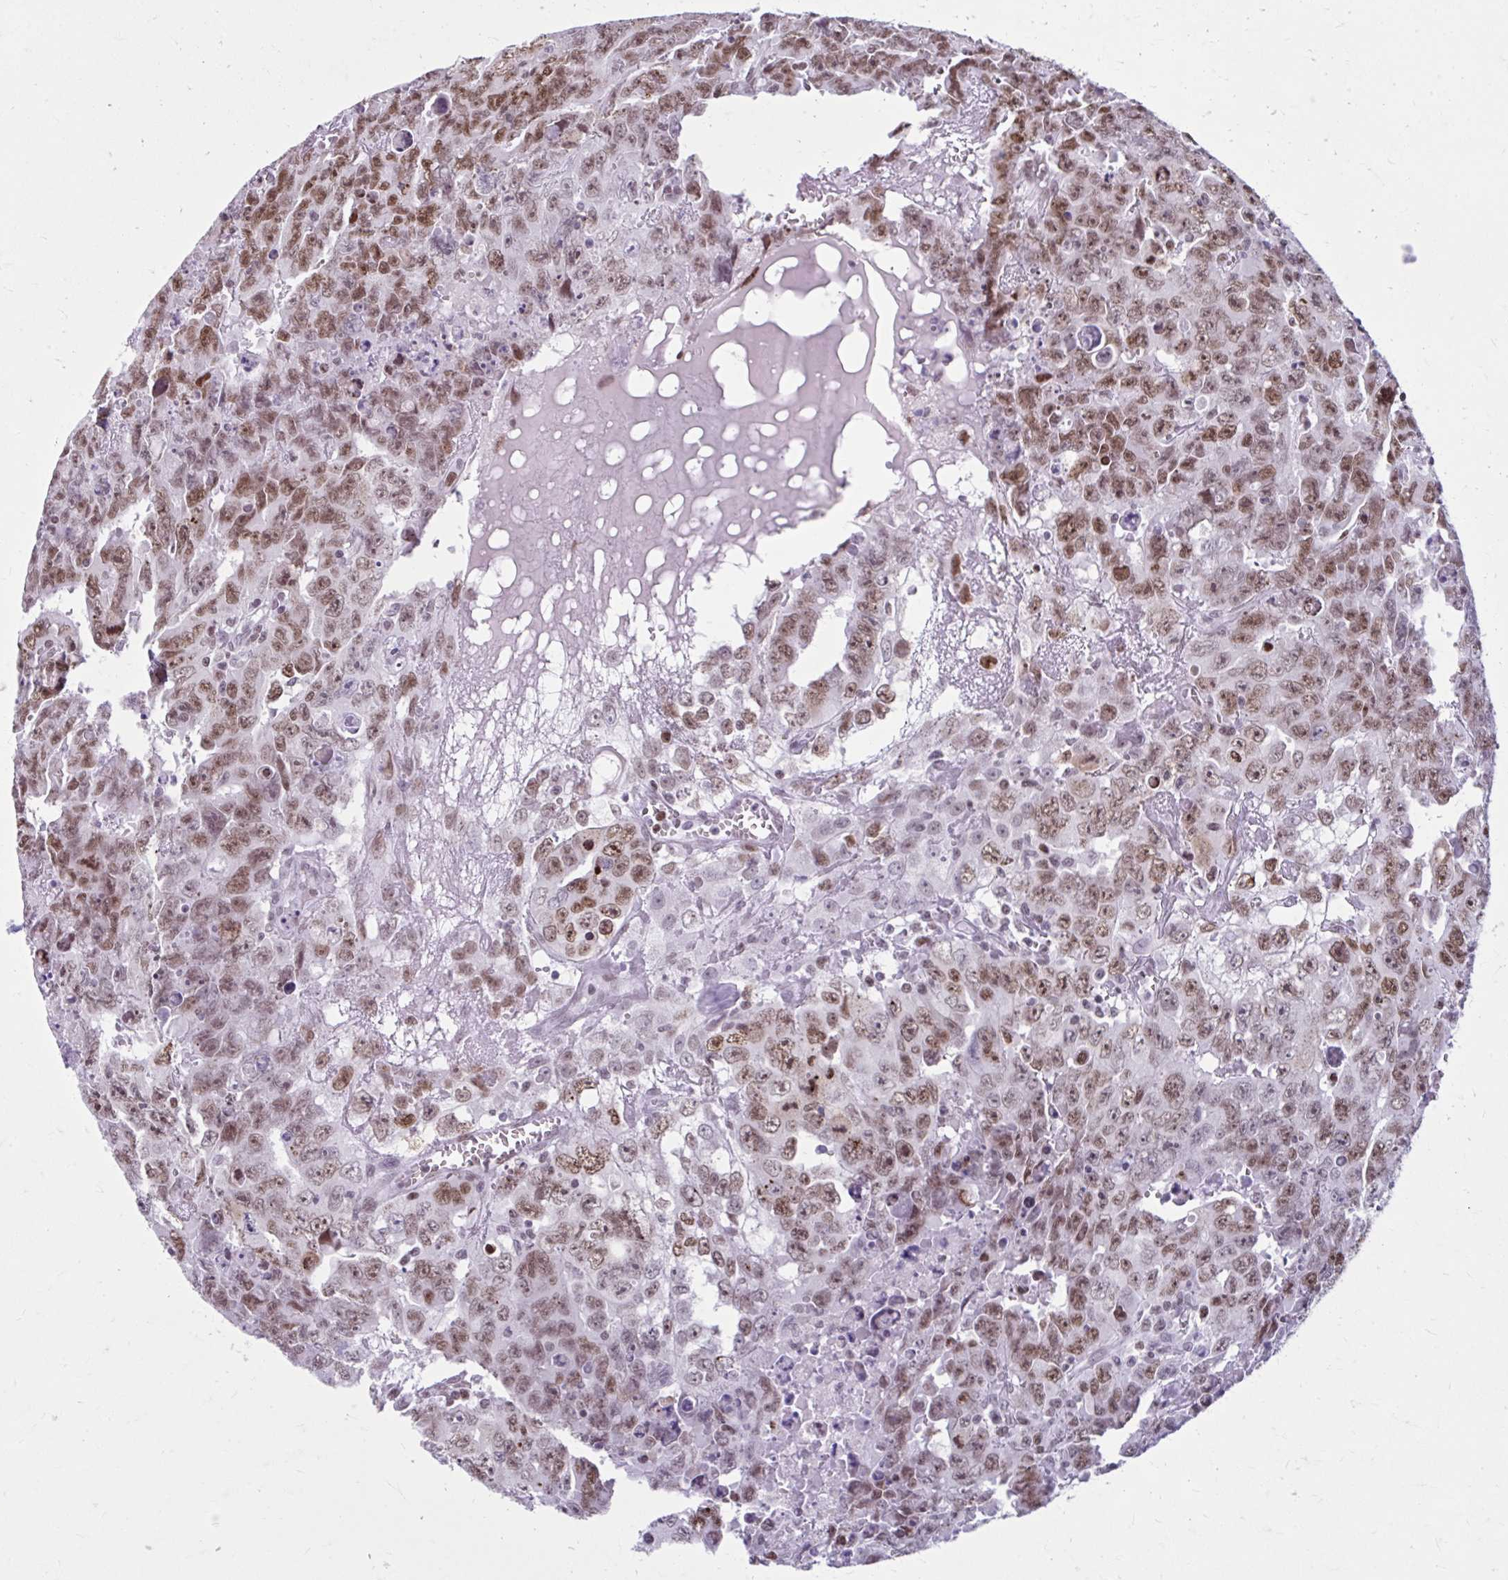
{"staining": {"intensity": "moderate", "quantity": ">75%", "location": "nuclear"}, "tissue": "testis cancer", "cell_type": "Tumor cells", "image_type": "cancer", "snomed": [{"axis": "morphology", "description": "Carcinoma, Embryonal, NOS"}, {"axis": "topography", "description": "Testis"}], "caption": "A micrograph of human testis cancer (embryonal carcinoma) stained for a protein reveals moderate nuclear brown staining in tumor cells.", "gene": "PABIR1", "patient": {"sex": "male", "age": 24}}